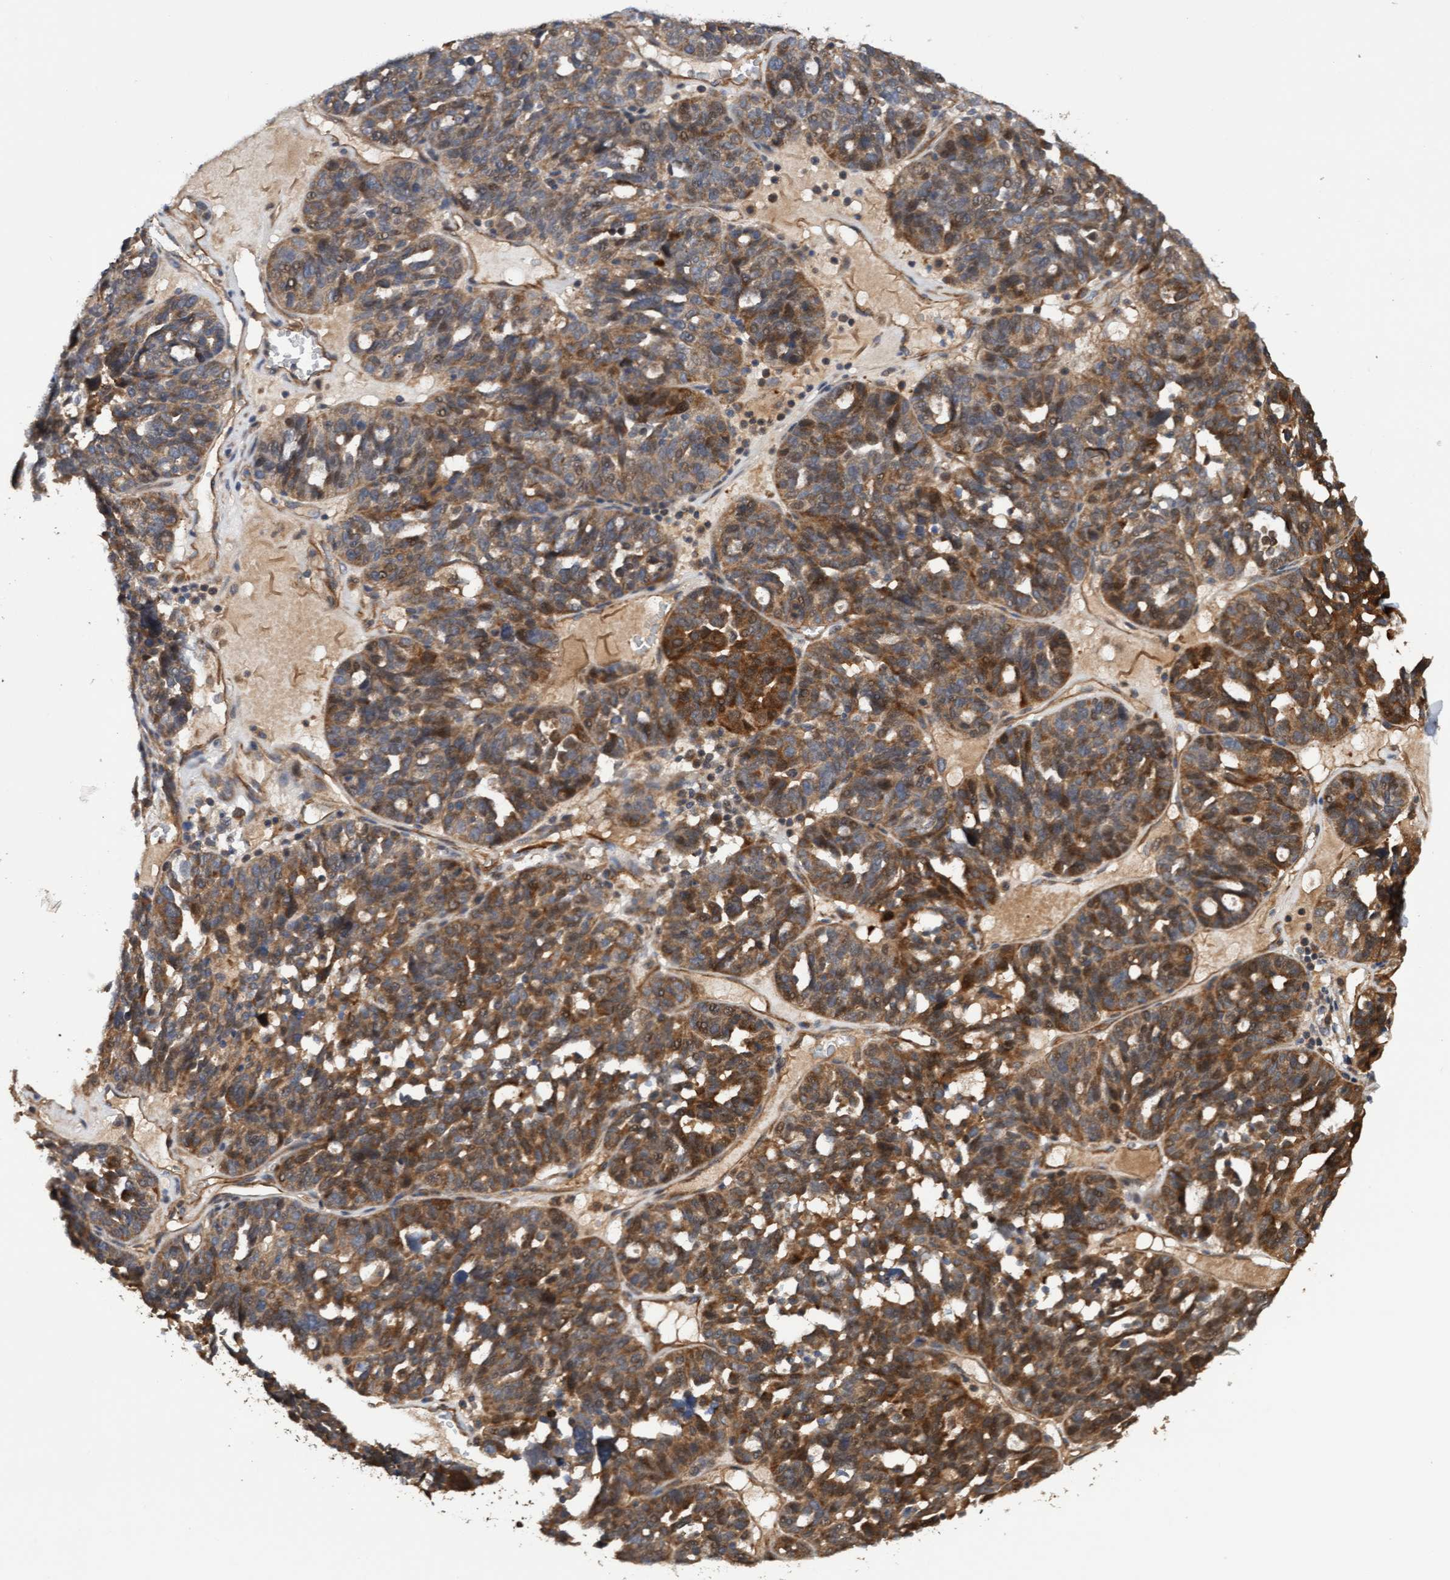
{"staining": {"intensity": "moderate", "quantity": ">75%", "location": "cytoplasmic/membranous"}, "tissue": "ovarian cancer", "cell_type": "Tumor cells", "image_type": "cancer", "snomed": [{"axis": "morphology", "description": "Cystadenocarcinoma, serous, NOS"}, {"axis": "topography", "description": "Ovary"}], "caption": "There is medium levels of moderate cytoplasmic/membranous expression in tumor cells of ovarian cancer (serous cystadenocarcinoma), as demonstrated by immunohistochemical staining (brown color).", "gene": "ITFG1", "patient": {"sex": "female", "age": 59}}